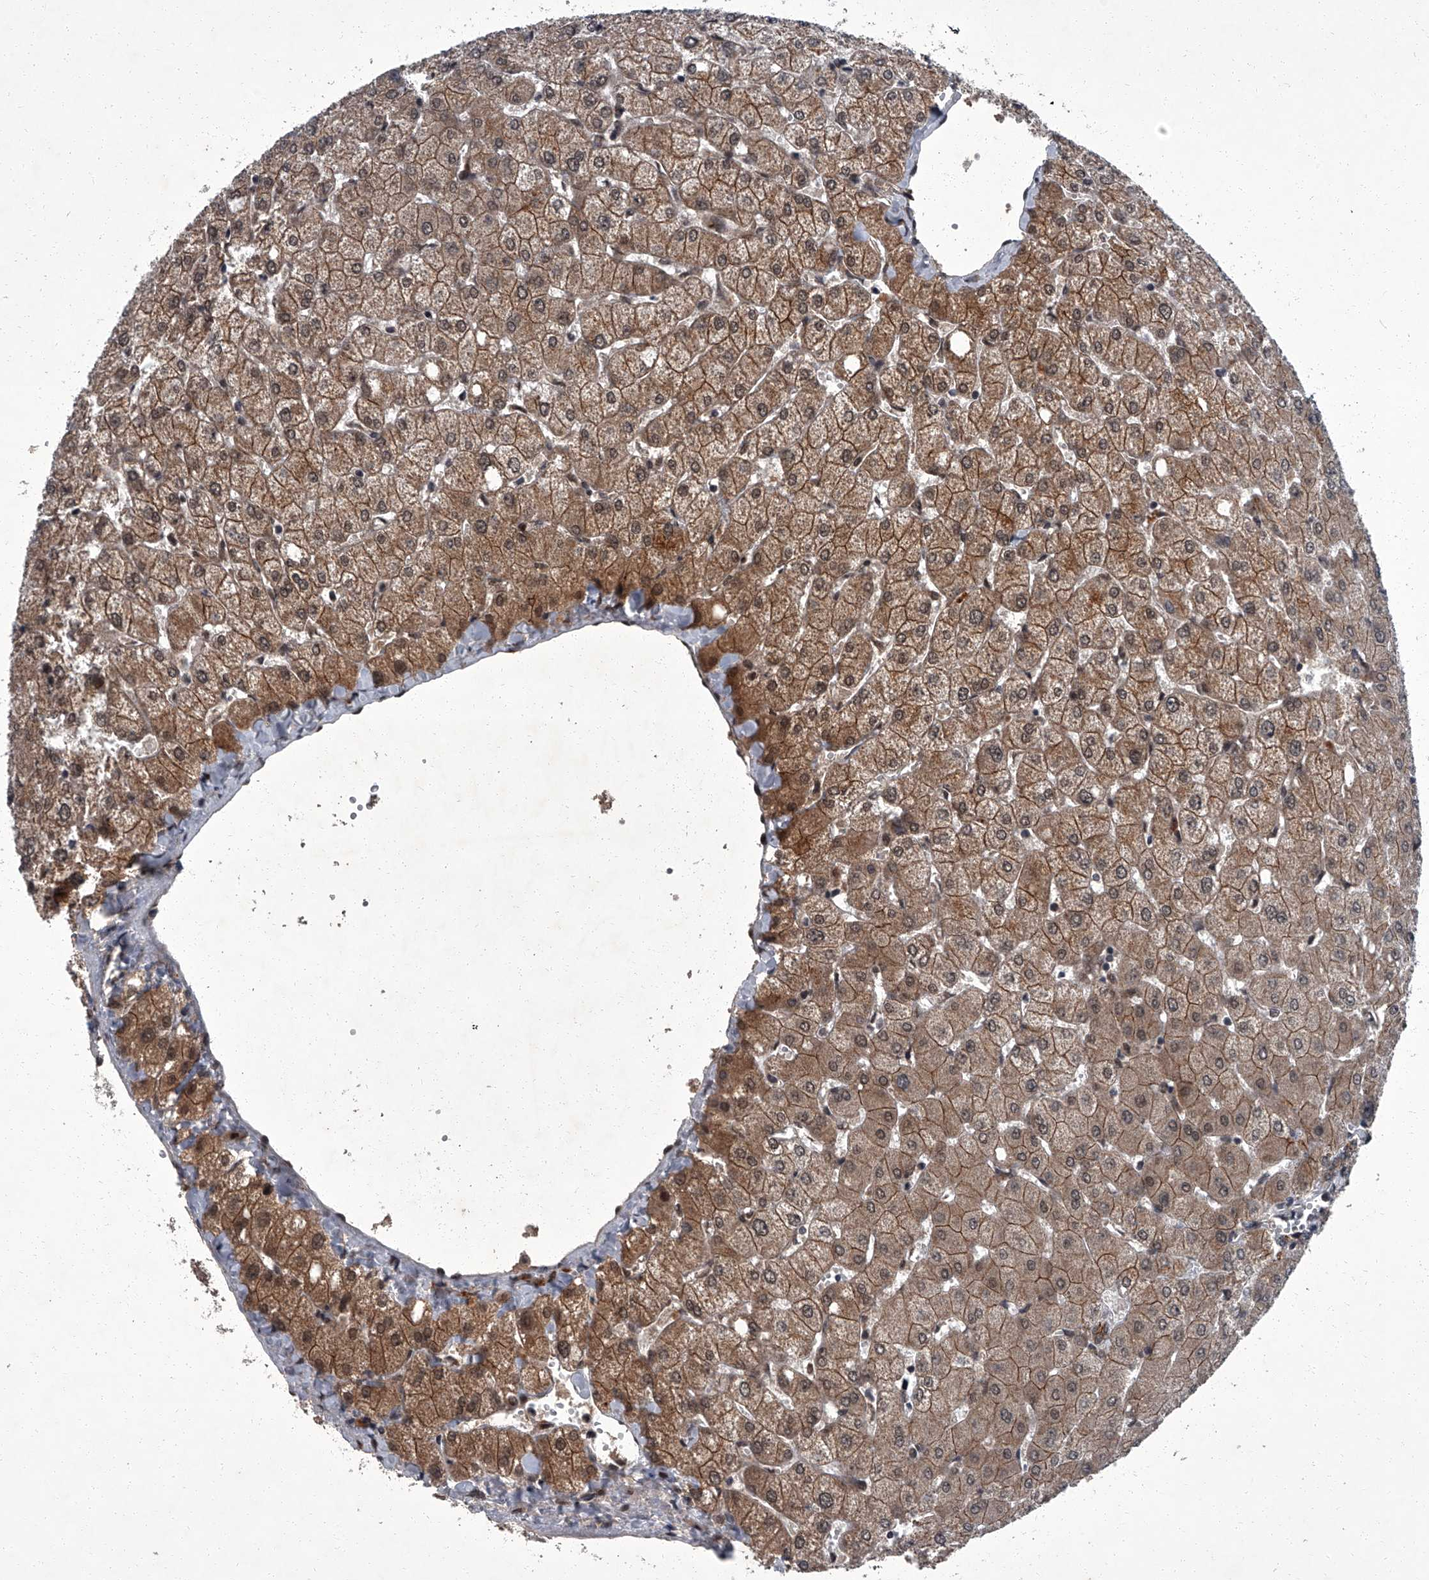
{"staining": {"intensity": "negative", "quantity": "none", "location": "none"}, "tissue": "liver", "cell_type": "Cholangiocytes", "image_type": "normal", "snomed": [{"axis": "morphology", "description": "Normal tissue, NOS"}, {"axis": "topography", "description": "Liver"}], "caption": "Immunohistochemistry image of unremarkable liver: liver stained with DAB (3,3'-diaminobenzidine) displays no significant protein staining in cholangiocytes. (DAB (3,3'-diaminobenzidine) immunohistochemistry, high magnification).", "gene": "ZNF518B", "patient": {"sex": "female", "age": 54}}